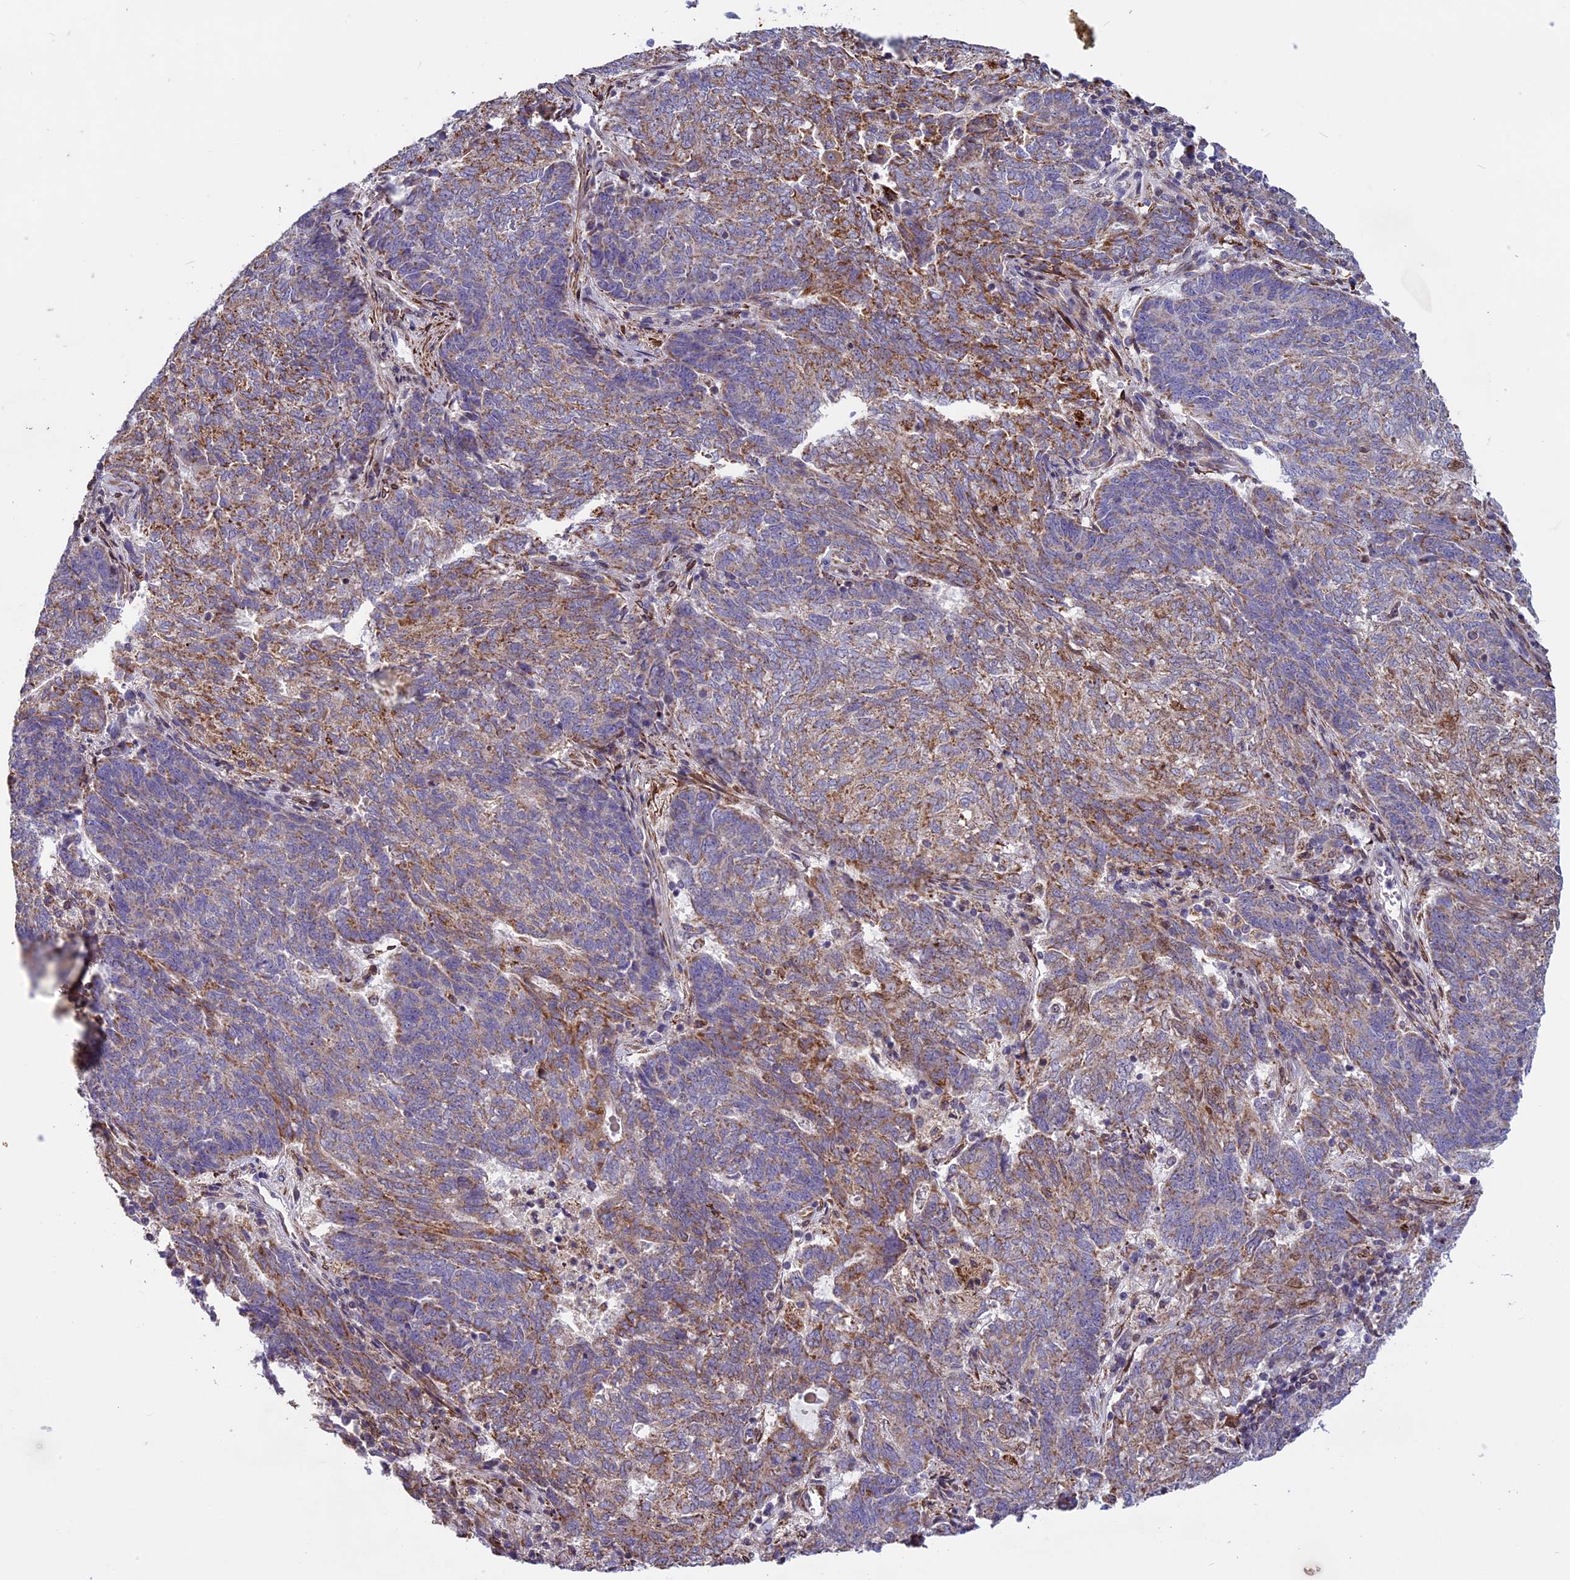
{"staining": {"intensity": "moderate", "quantity": ">75%", "location": "cytoplasmic/membranous"}, "tissue": "endometrial cancer", "cell_type": "Tumor cells", "image_type": "cancer", "snomed": [{"axis": "morphology", "description": "Adenocarcinoma, NOS"}, {"axis": "topography", "description": "Endometrium"}], "caption": "DAB immunohistochemical staining of human endometrial cancer (adenocarcinoma) reveals moderate cytoplasmic/membranous protein staining in approximately >75% of tumor cells.", "gene": "MIEF2", "patient": {"sex": "female", "age": 80}}